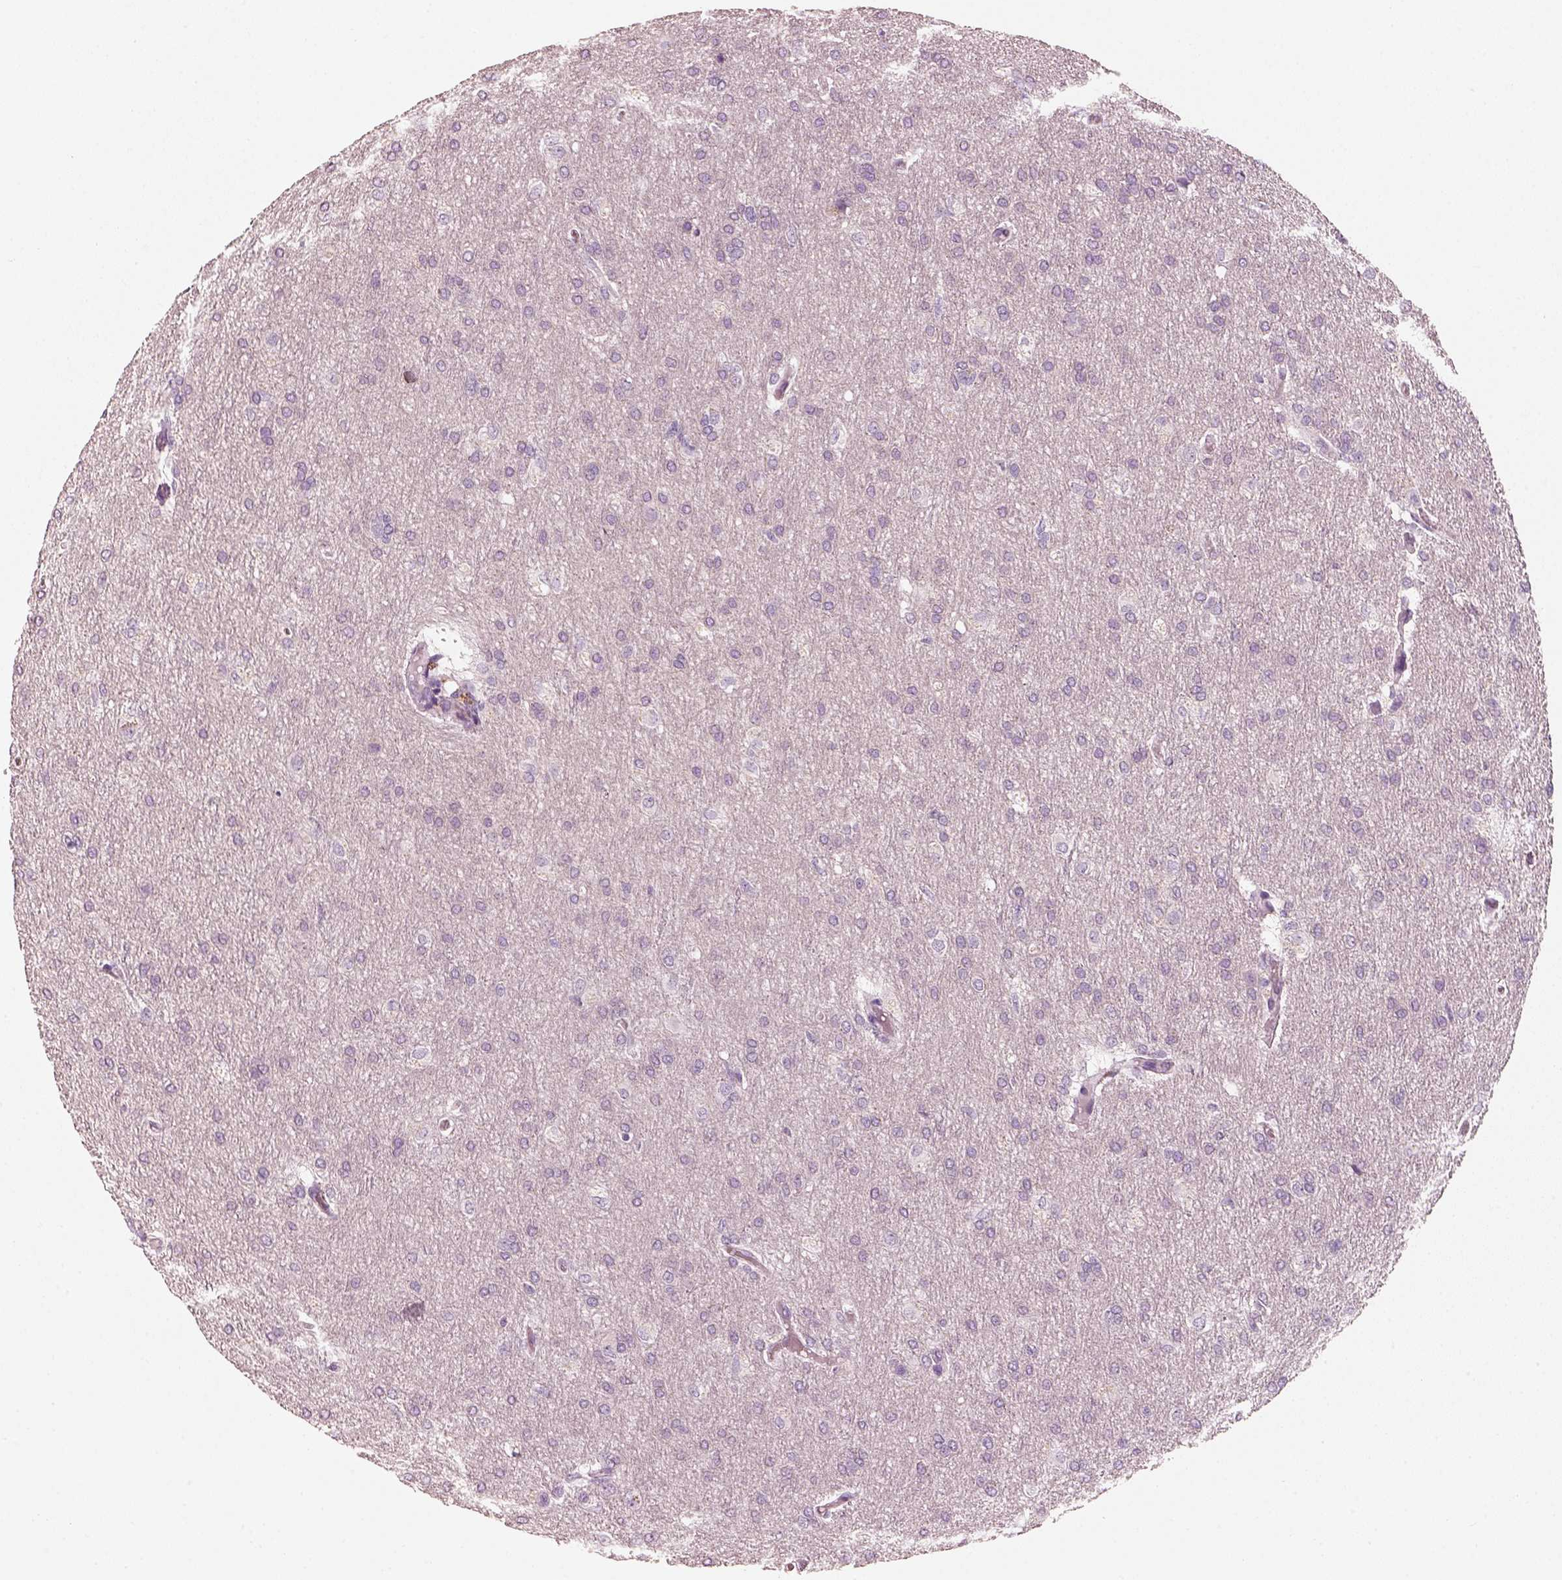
{"staining": {"intensity": "negative", "quantity": "none", "location": "none"}, "tissue": "glioma", "cell_type": "Tumor cells", "image_type": "cancer", "snomed": [{"axis": "morphology", "description": "Glioma, malignant, High grade"}, {"axis": "topography", "description": "Brain"}], "caption": "Tumor cells are negative for protein expression in human glioma.", "gene": "R3HDML", "patient": {"sex": "male", "age": 68}}